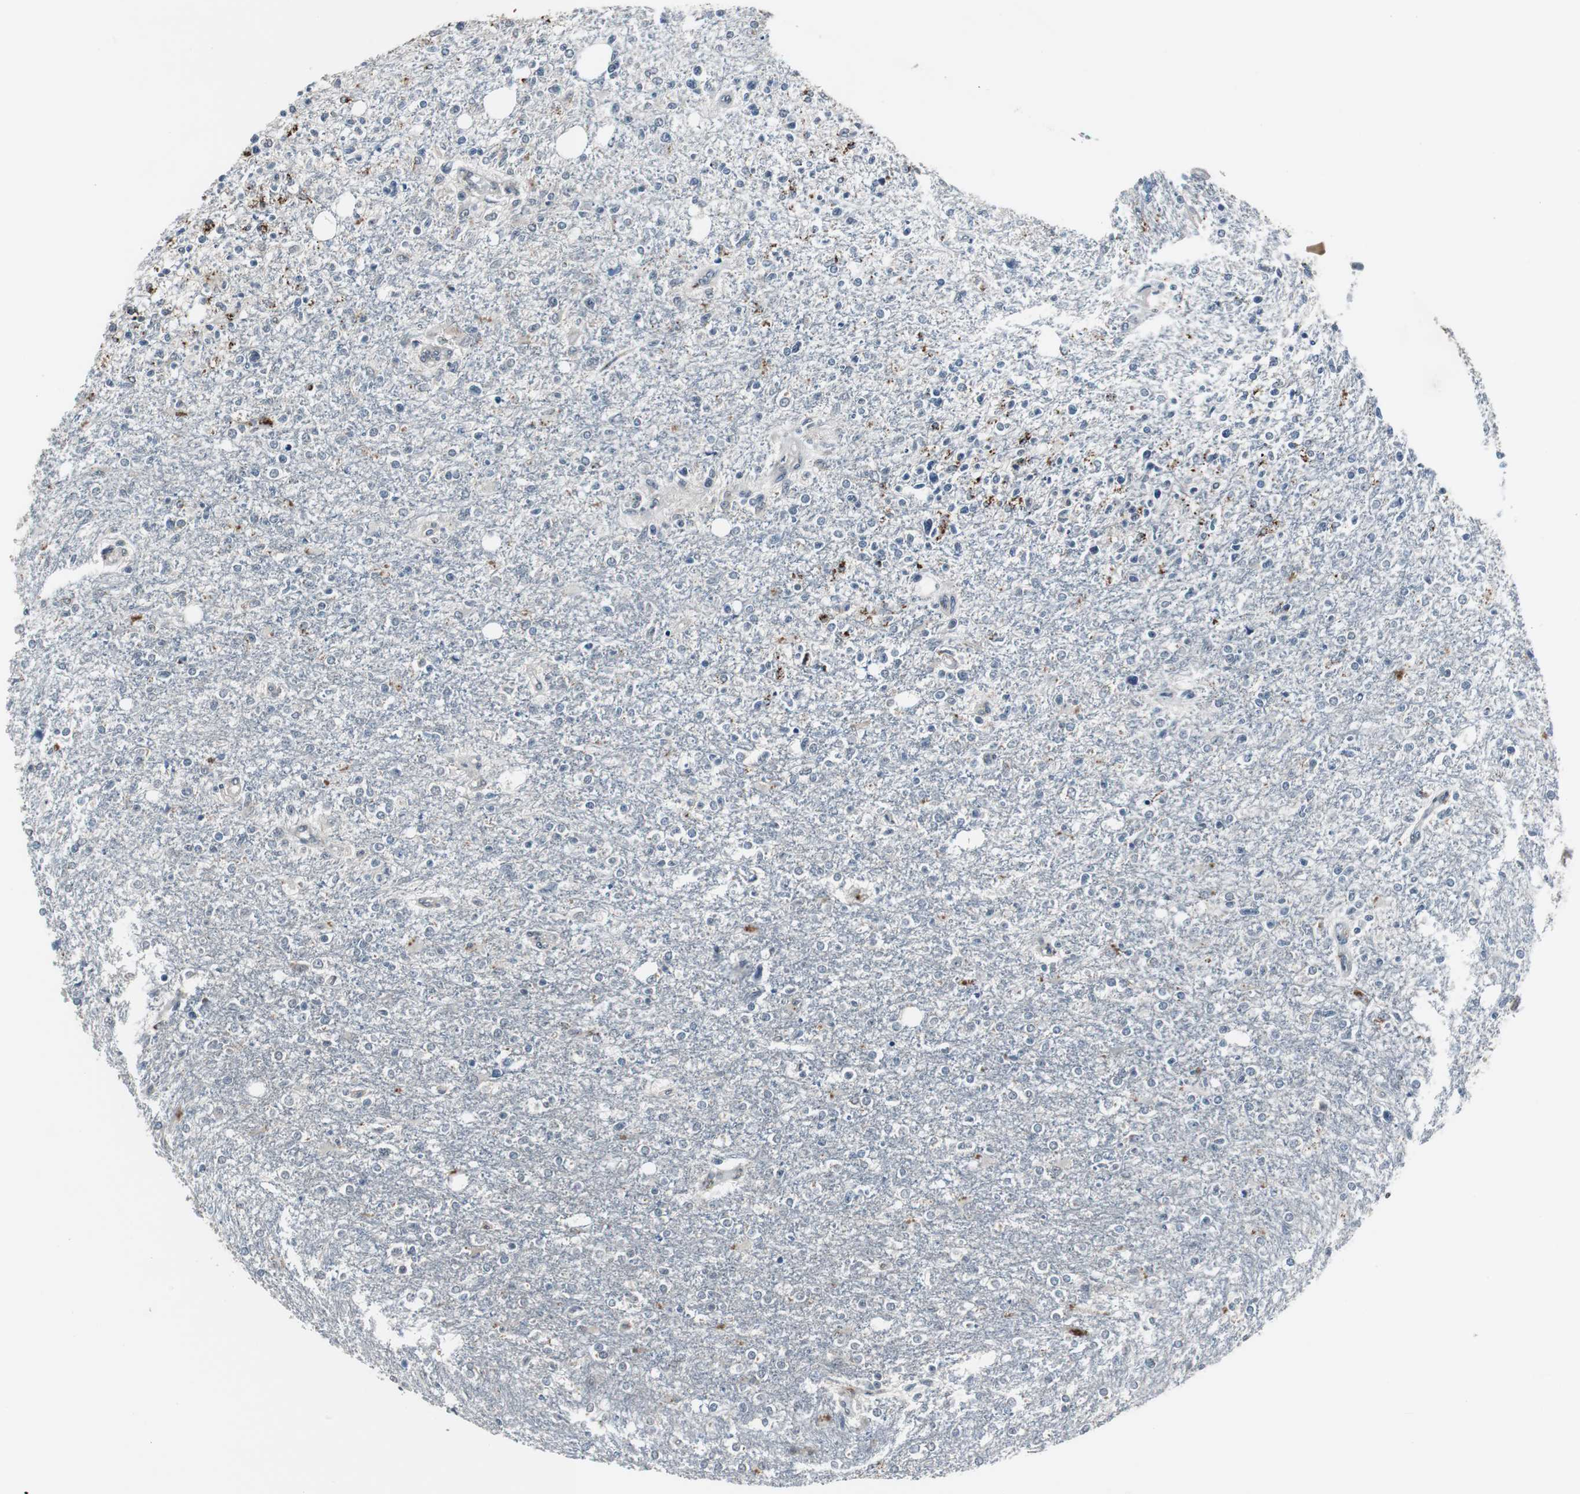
{"staining": {"intensity": "negative", "quantity": "none", "location": "none"}, "tissue": "glioma", "cell_type": "Tumor cells", "image_type": "cancer", "snomed": [{"axis": "morphology", "description": "Glioma, malignant, High grade"}, {"axis": "topography", "description": "Cerebral cortex"}], "caption": "This histopathology image is of high-grade glioma (malignant) stained with immunohistochemistry to label a protein in brown with the nuclei are counter-stained blue. There is no expression in tumor cells.", "gene": "BOLA1", "patient": {"sex": "male", "age": 76}}